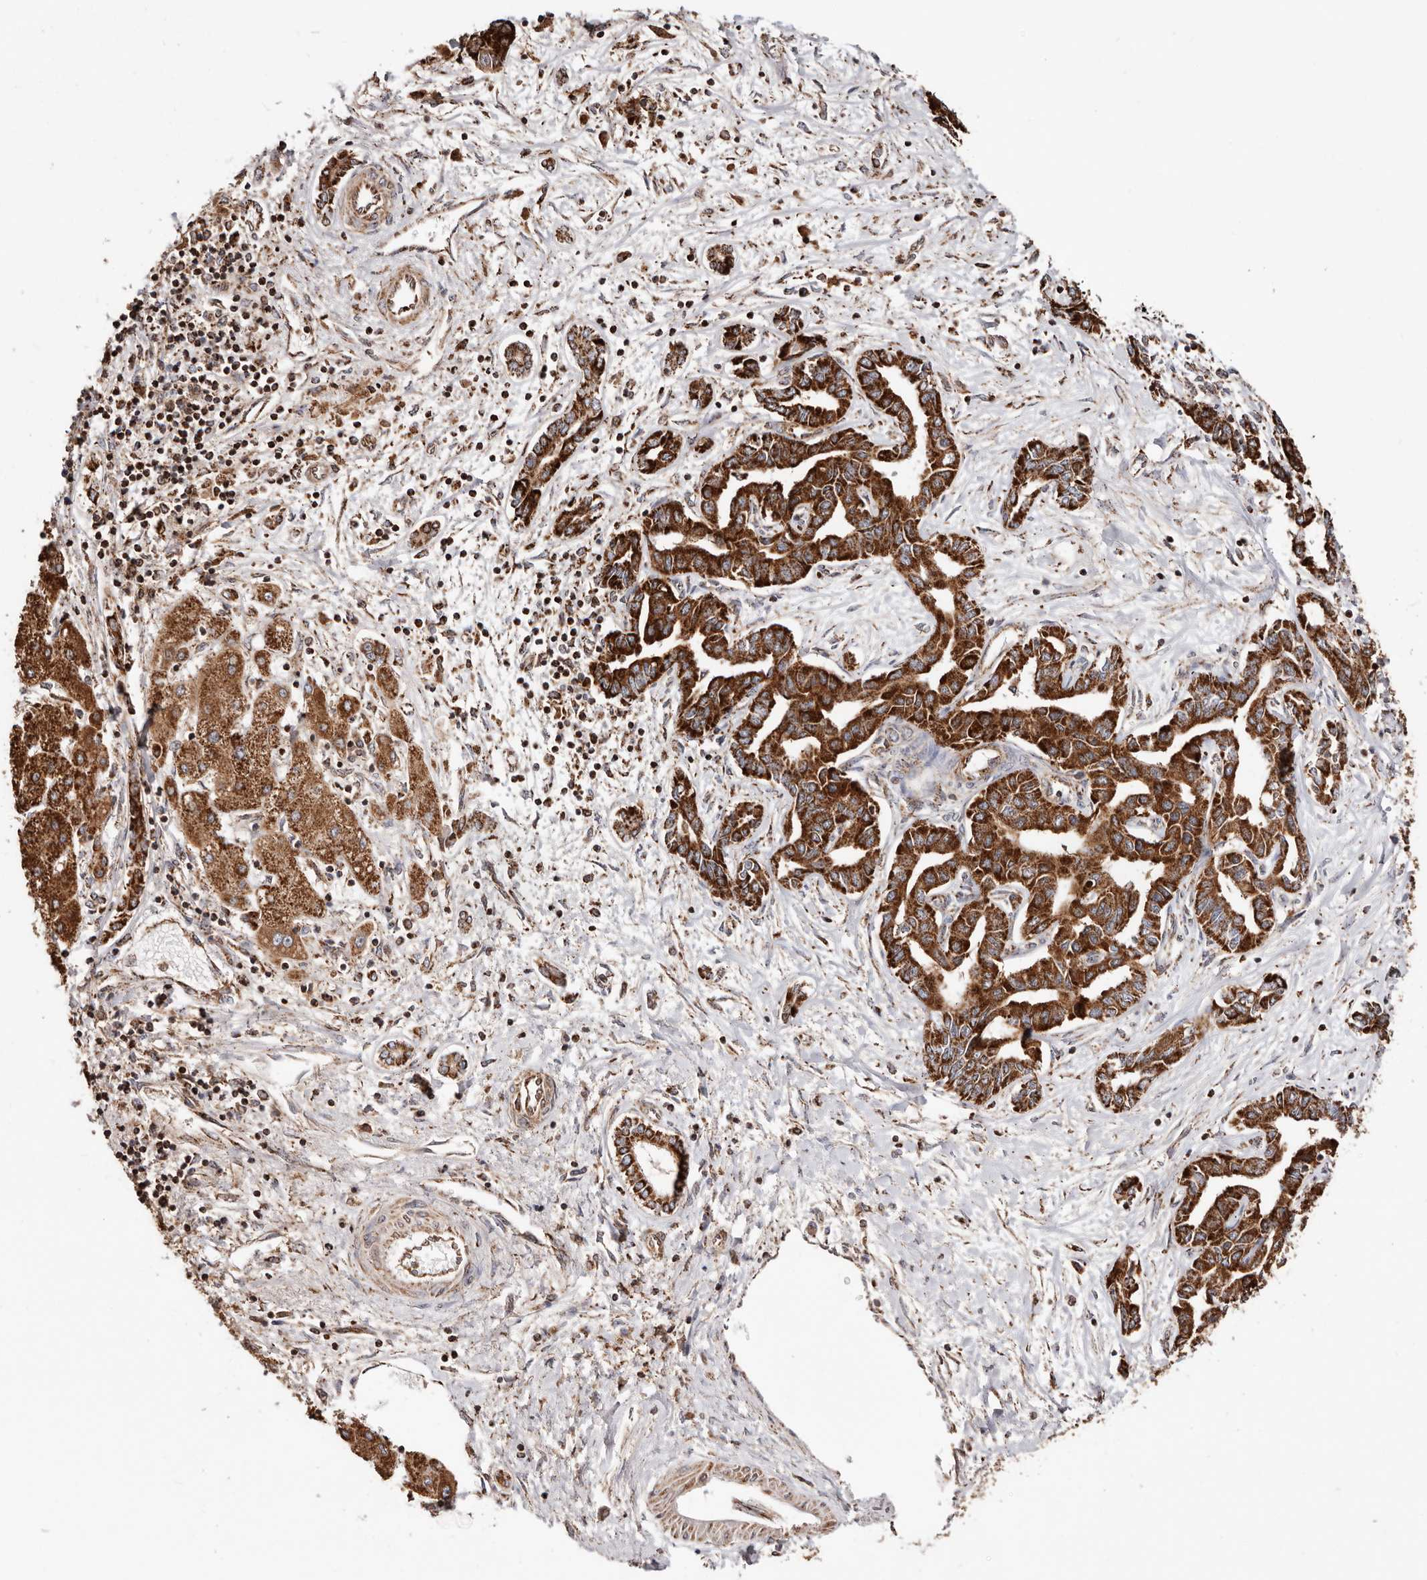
{"staining": {"intensity": "strong", "quantity": ">75%", "location": "cytoplasmic/membranous"}, "tissue": "liver cancer", "cell_type": "Tumor cells", "image_type": "cancer", "snomed": [{"axis": "morphology", "description": "Cholangiocarcinoma"}, {"axis": "topography", "description": "Liver"}], "caption": "Protein positivity by immunohistochemistry (IHC) shows strong cytoplasmic/membranous positivity in about >75% of tumor cells in liver cancer (cholangiocarcinoma). (brown staining indicates protein expression, while blue staining denotes nuclei).", "gene": "PRKACB", "patient": {"sex": "male", "age": 59}}